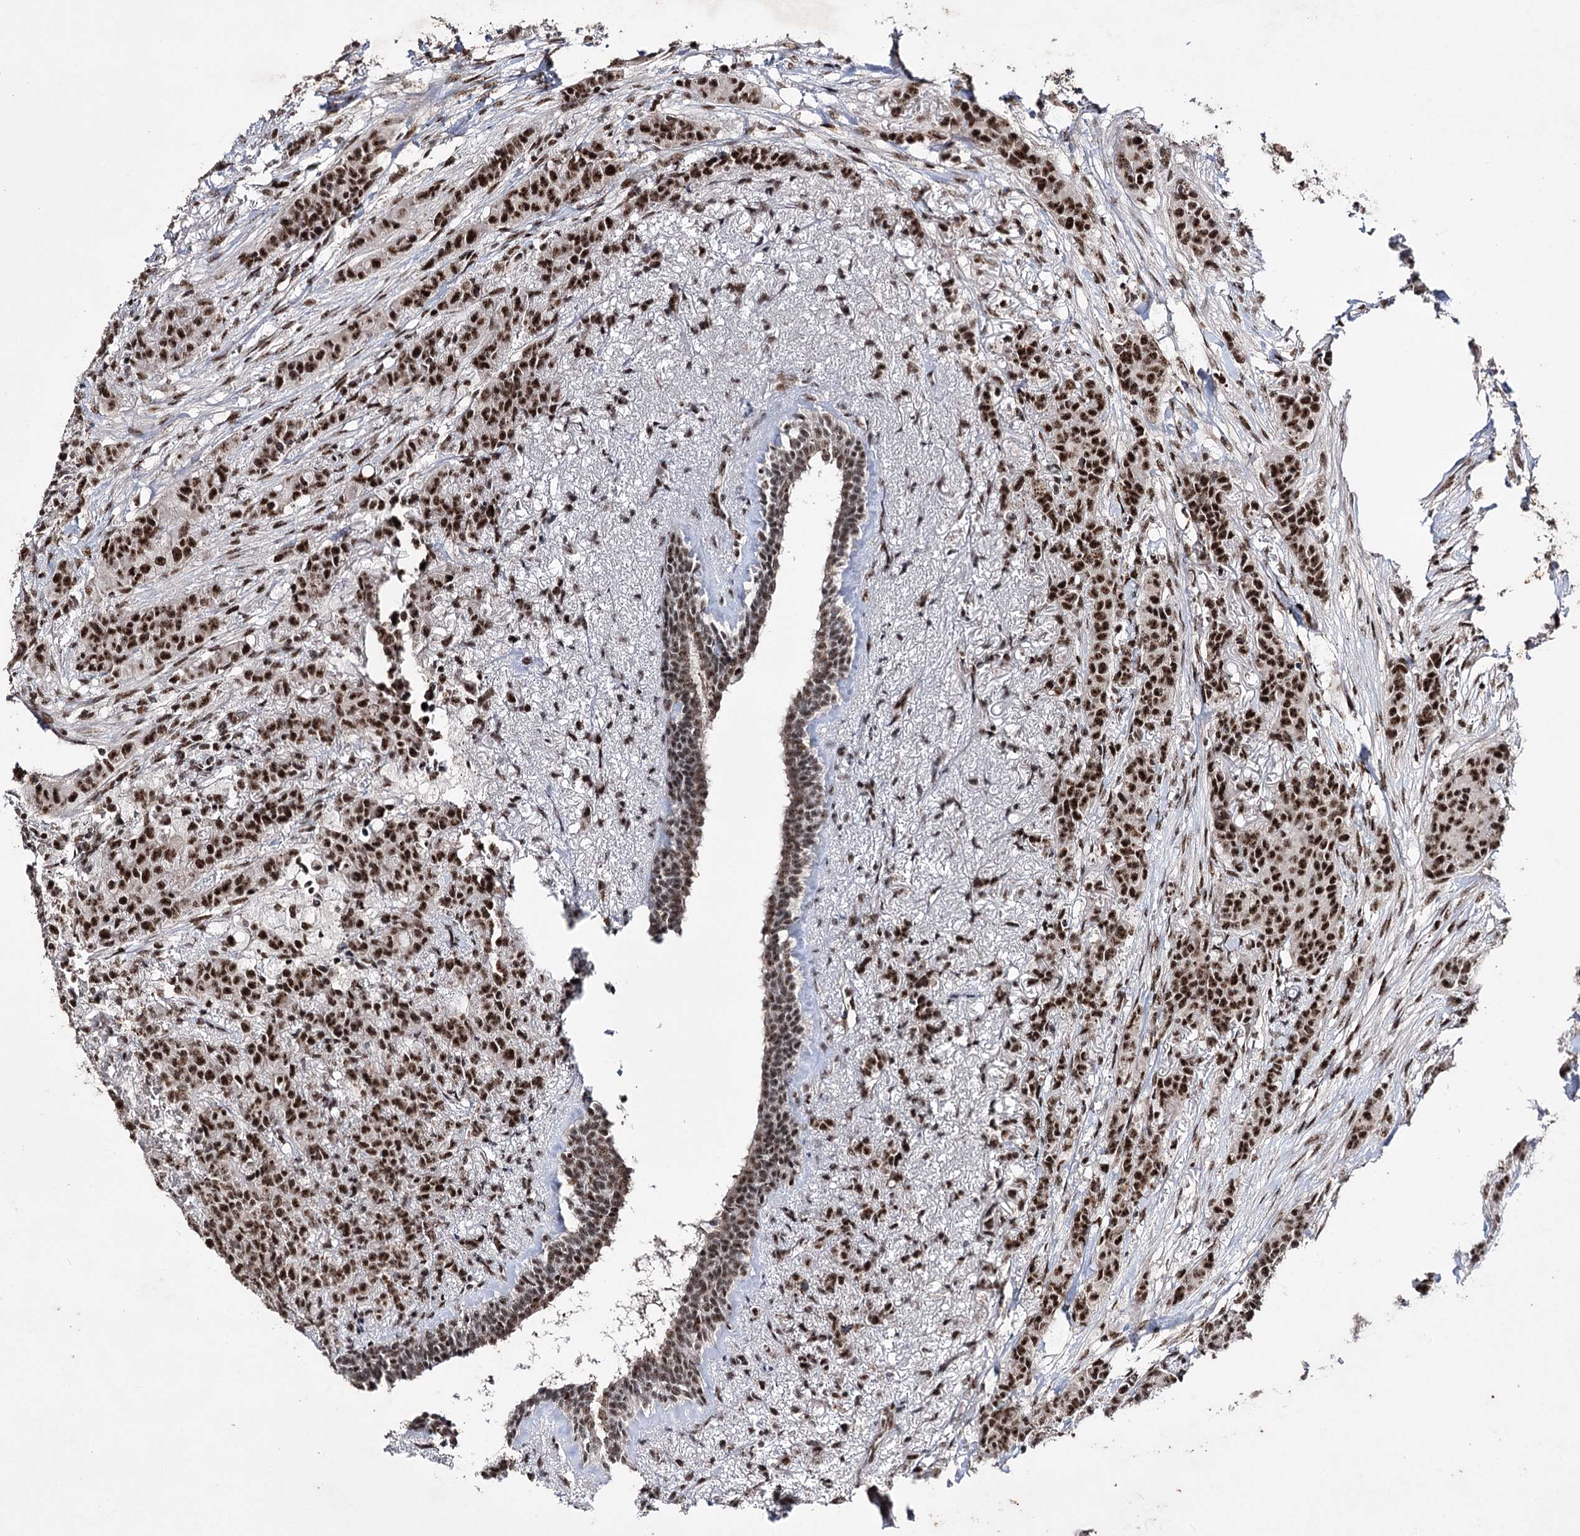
{"staining": {"intensity": "strong", "quantity": ">75%", "location": "nuclear"}, "tissue": "breast cancer", "cell_type": "Tumor cells", "image_type": "cancer", "snomed": [{"axis": "morphology", "description": "Duct carcinoma"}, {"axis": "topography", "description": "Breast"}], "caption": "This photomicrograph exhibits immunohistochemistry staining of breast intraductal carcinoma, with high strong nuclear expression in approximately >75% of tumor cells.", "gene": "PRPF40A", "patient": {"sex": "female", "age": 40}}